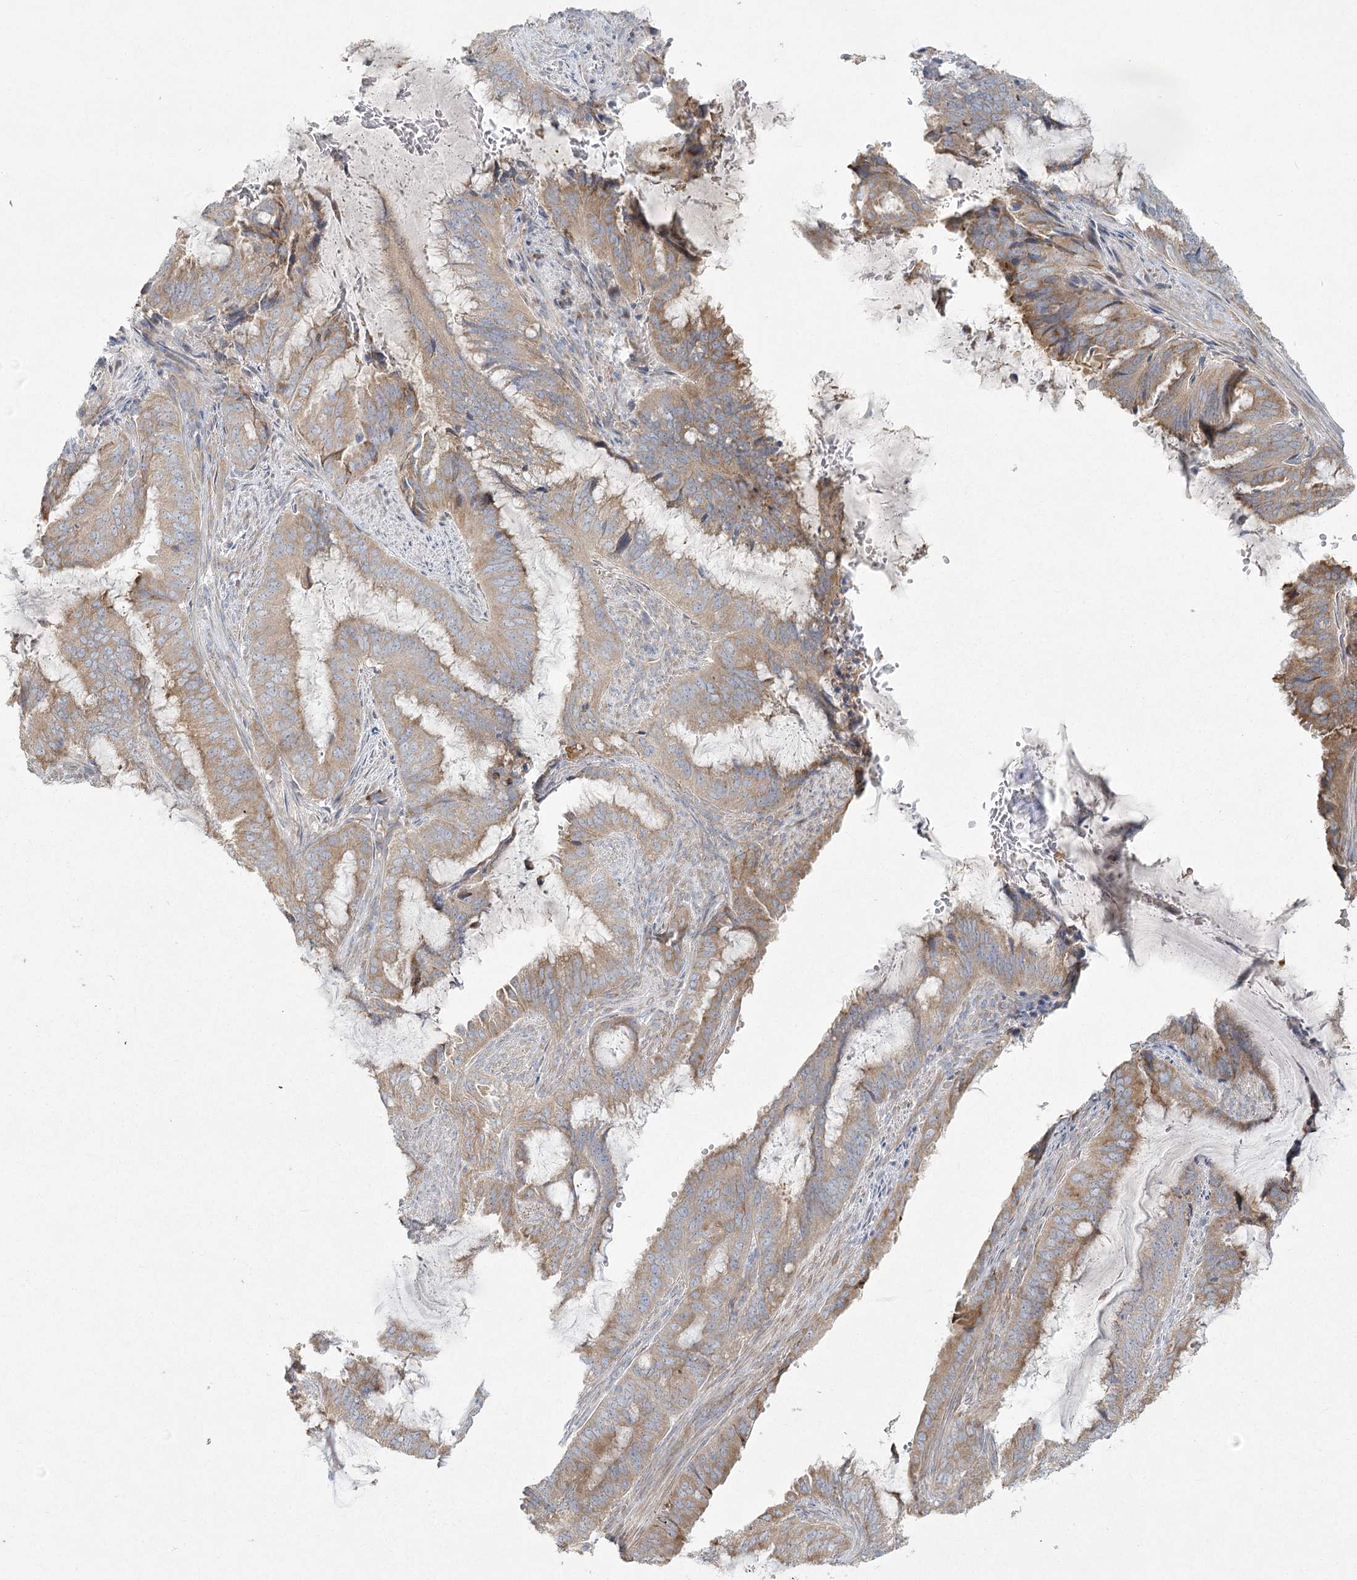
{"staining": {"intensity": "moderate", "quantity": ">75%", "location": "cytoplasmic/membranous"}, "tissue": "endometrial cancer", "cell_type": "Tumor cells", "image_type": "cancer", "snomed": [{"axis": "morphology", "description": "Adenocarcinoma, NOS"}, {"axis": "topography", "description": "Endometrium"}], "caption": "Protein expression analysis of endometrial cancer exhibits moderate cytoplasmic/membranous positivity in approximately >75% of tumor cells.", "gene": "CAMTA1", "patient": {"sex": "female", "age": 51}}